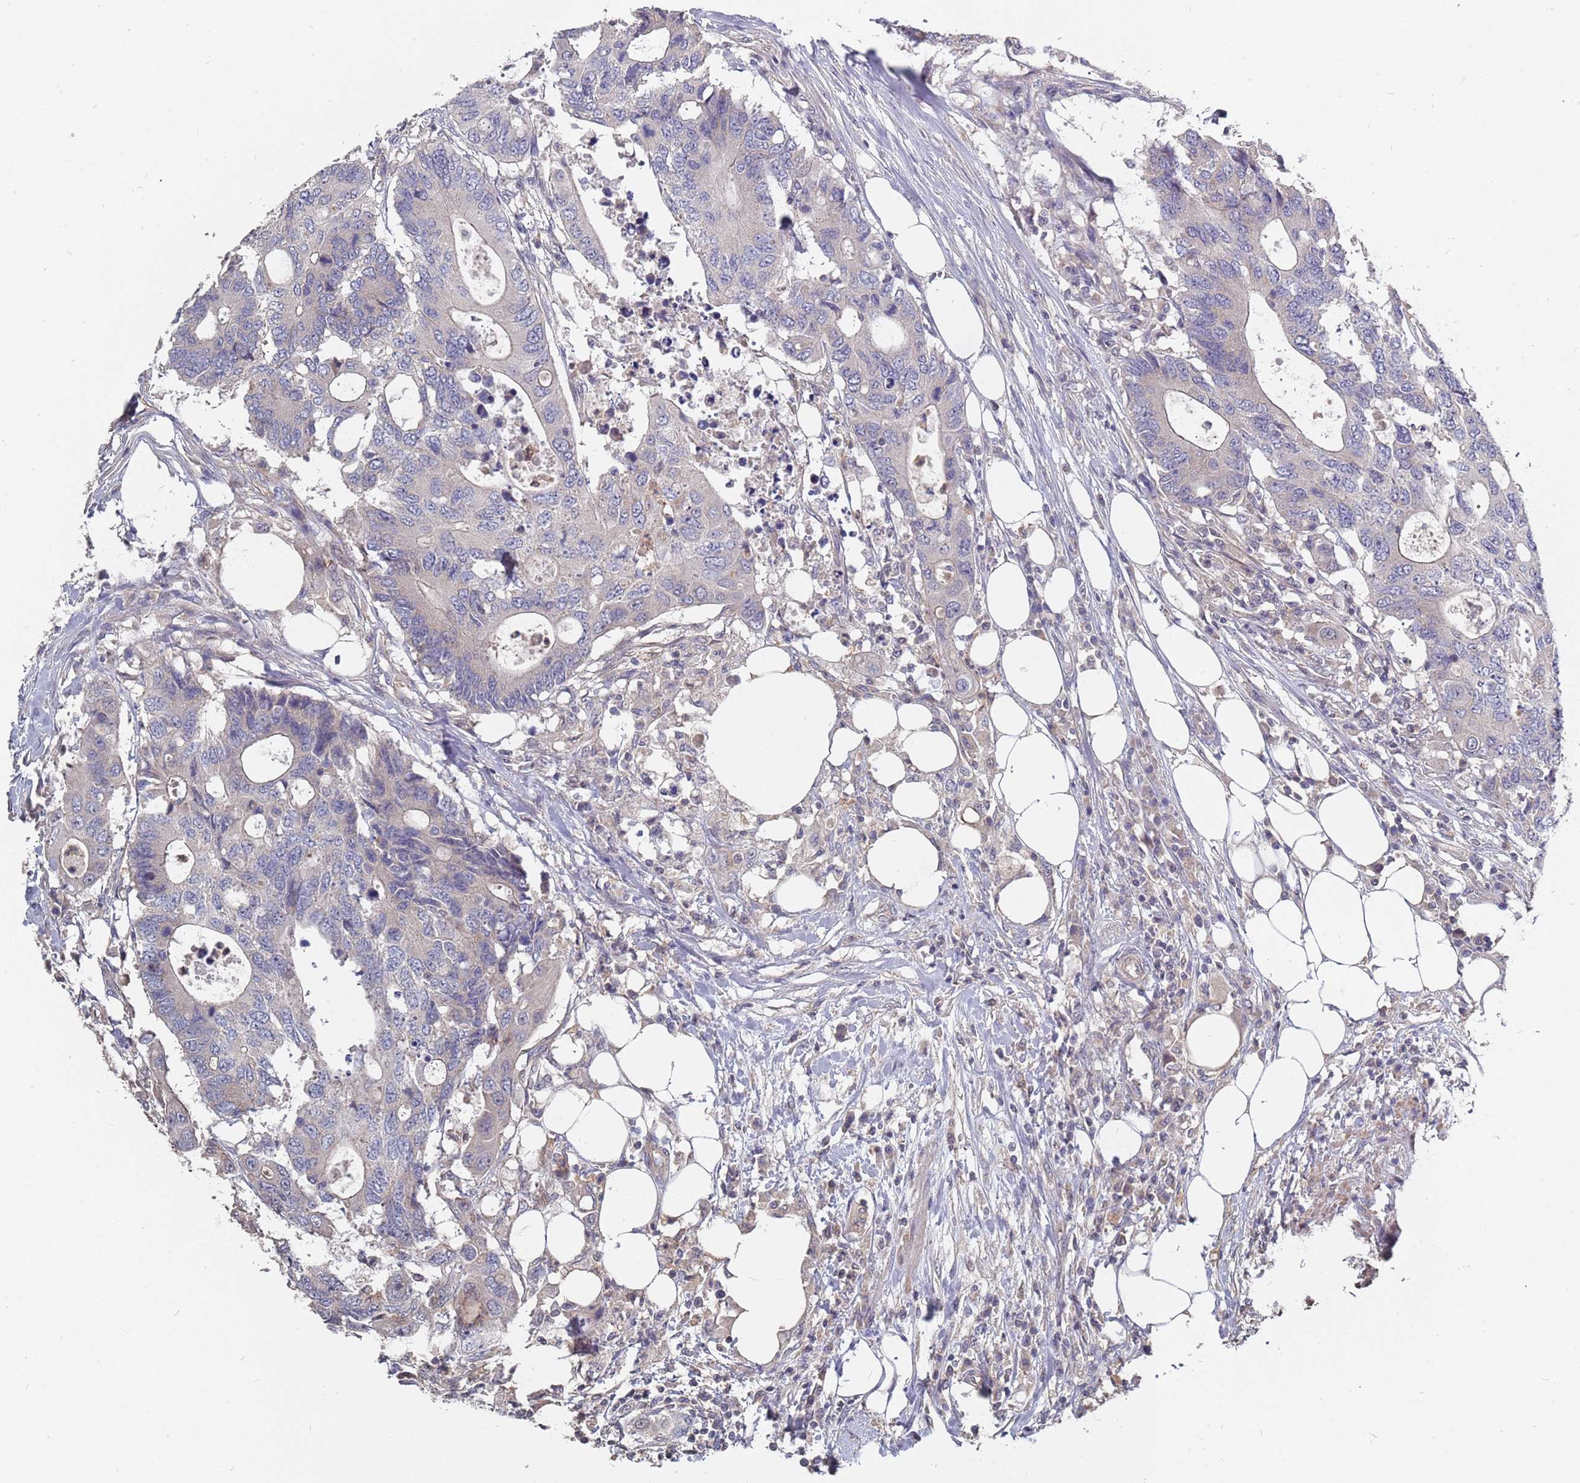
{"staining": {"intensity": "negative", "quantity": "none", "location": "none"}, "tissue": "colorectal cancer", "cell_type": "Tumor cells", "image_type": "cancer", "snomed": [{"axis": "morphology", "description": "Adenocarcinoma, NOS"}, {"axis": "topography", "description": "Colon"}], "caption": "High power microscopy image of an immunohistochemistry image of colorectal adenocarcinoma, revealing no significant positivity in tumor cells.", "gene": "TCEANC2", "patient": {"sex": "male", "age": 71}}